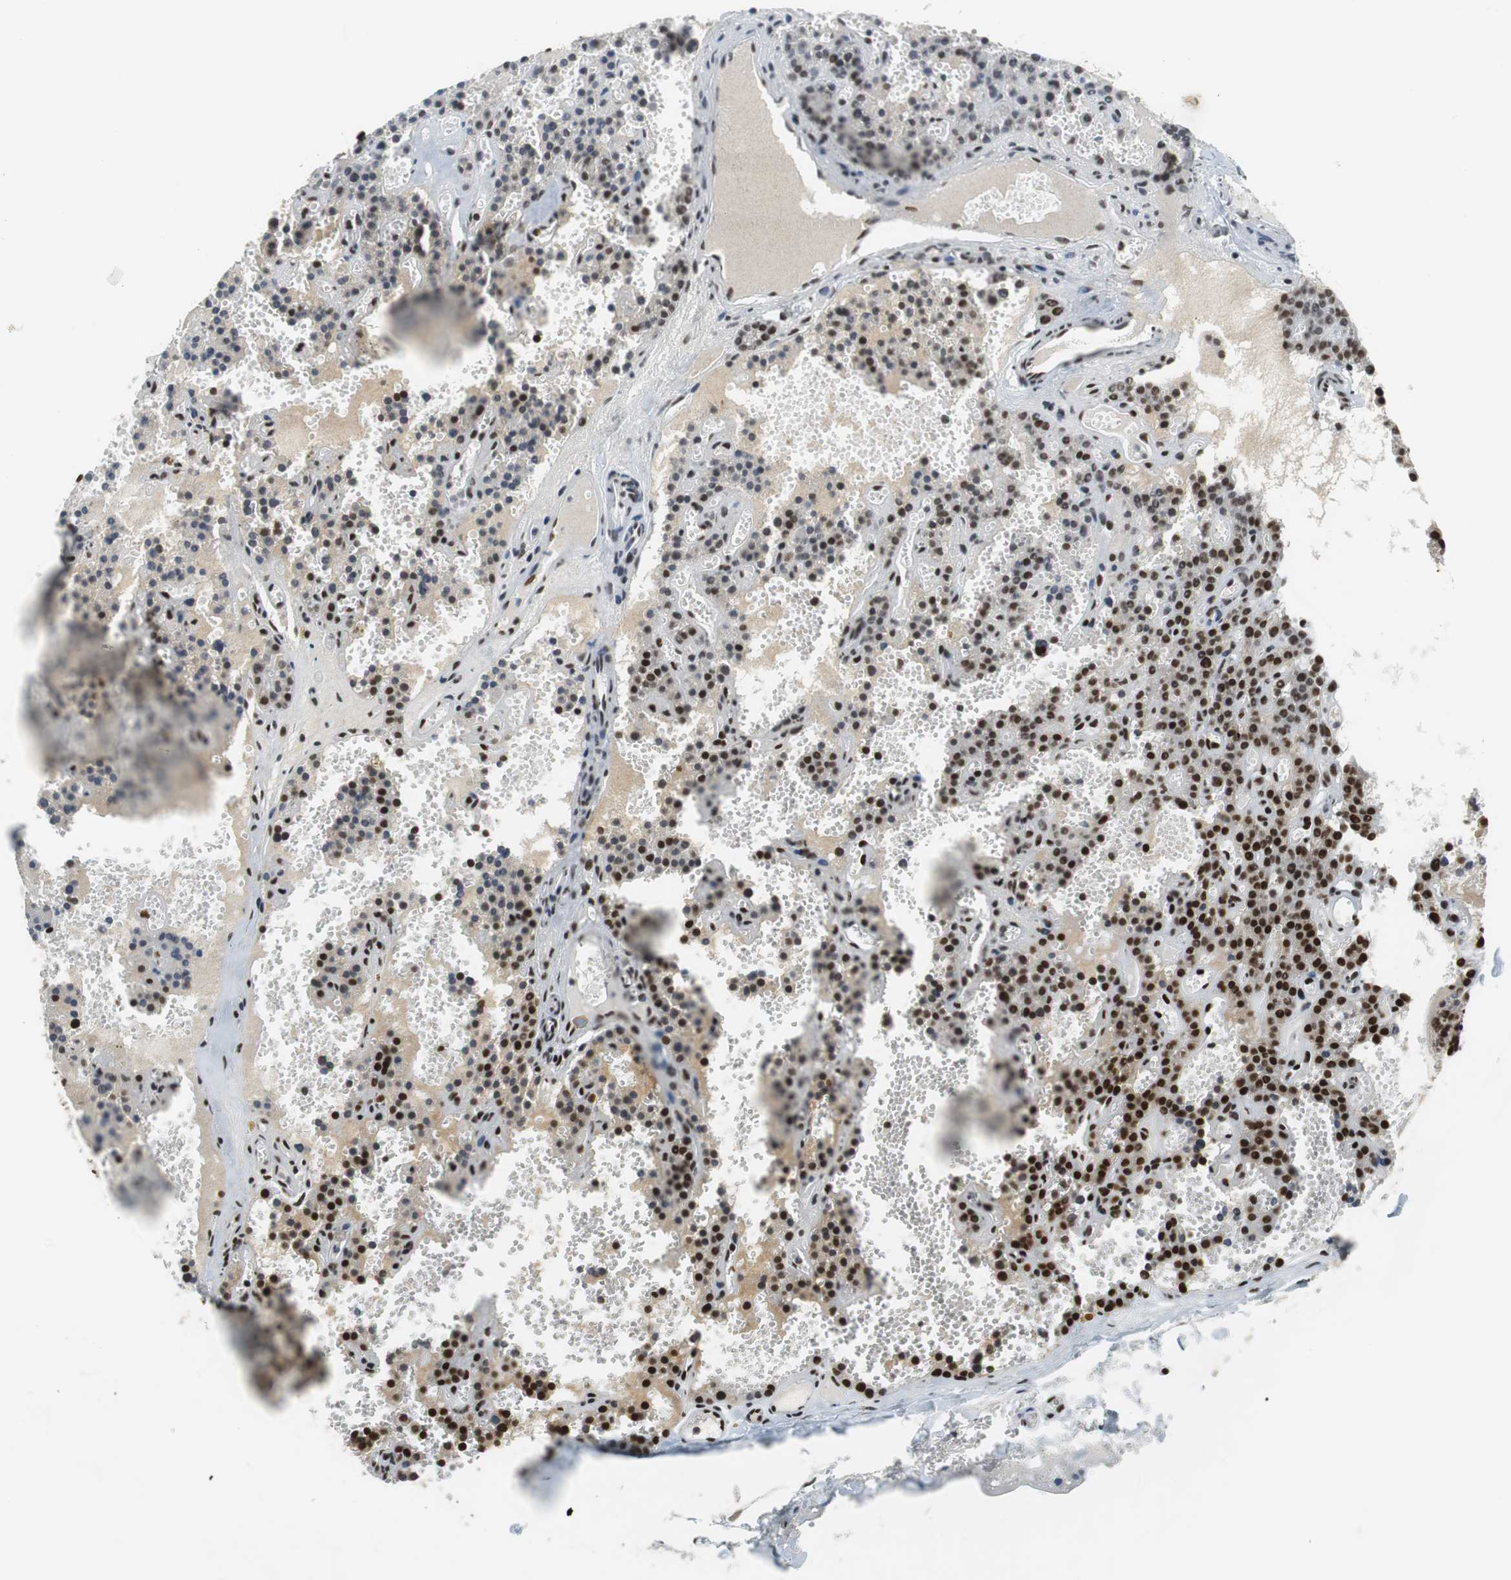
{"staining": {"intensity": "strong", "quantity": ">75%", "location": "nuclear"}, "tissue": "parathyroid gland", "cell_type": "Glandular cells", "image_type": "normal", "snomed": [{"axis": "morphology", "description": "Normal tissue, NOS"}, {"axis": "topography", "description": "Parathyroid gland"}], "caption": "Normal parathyroid gland demonstrates strong nuclear positivity in approximately >75% of glandular cells, visualized by immunohistochemistry. The staining was performed using DAB (3,3'-diaminobenzidine), with brown indicating positive protein expression. Nuclei are stained blue with hematoxylin.", "gene": "PRKDC", "patient": {"sex": "male", "age": 25}}